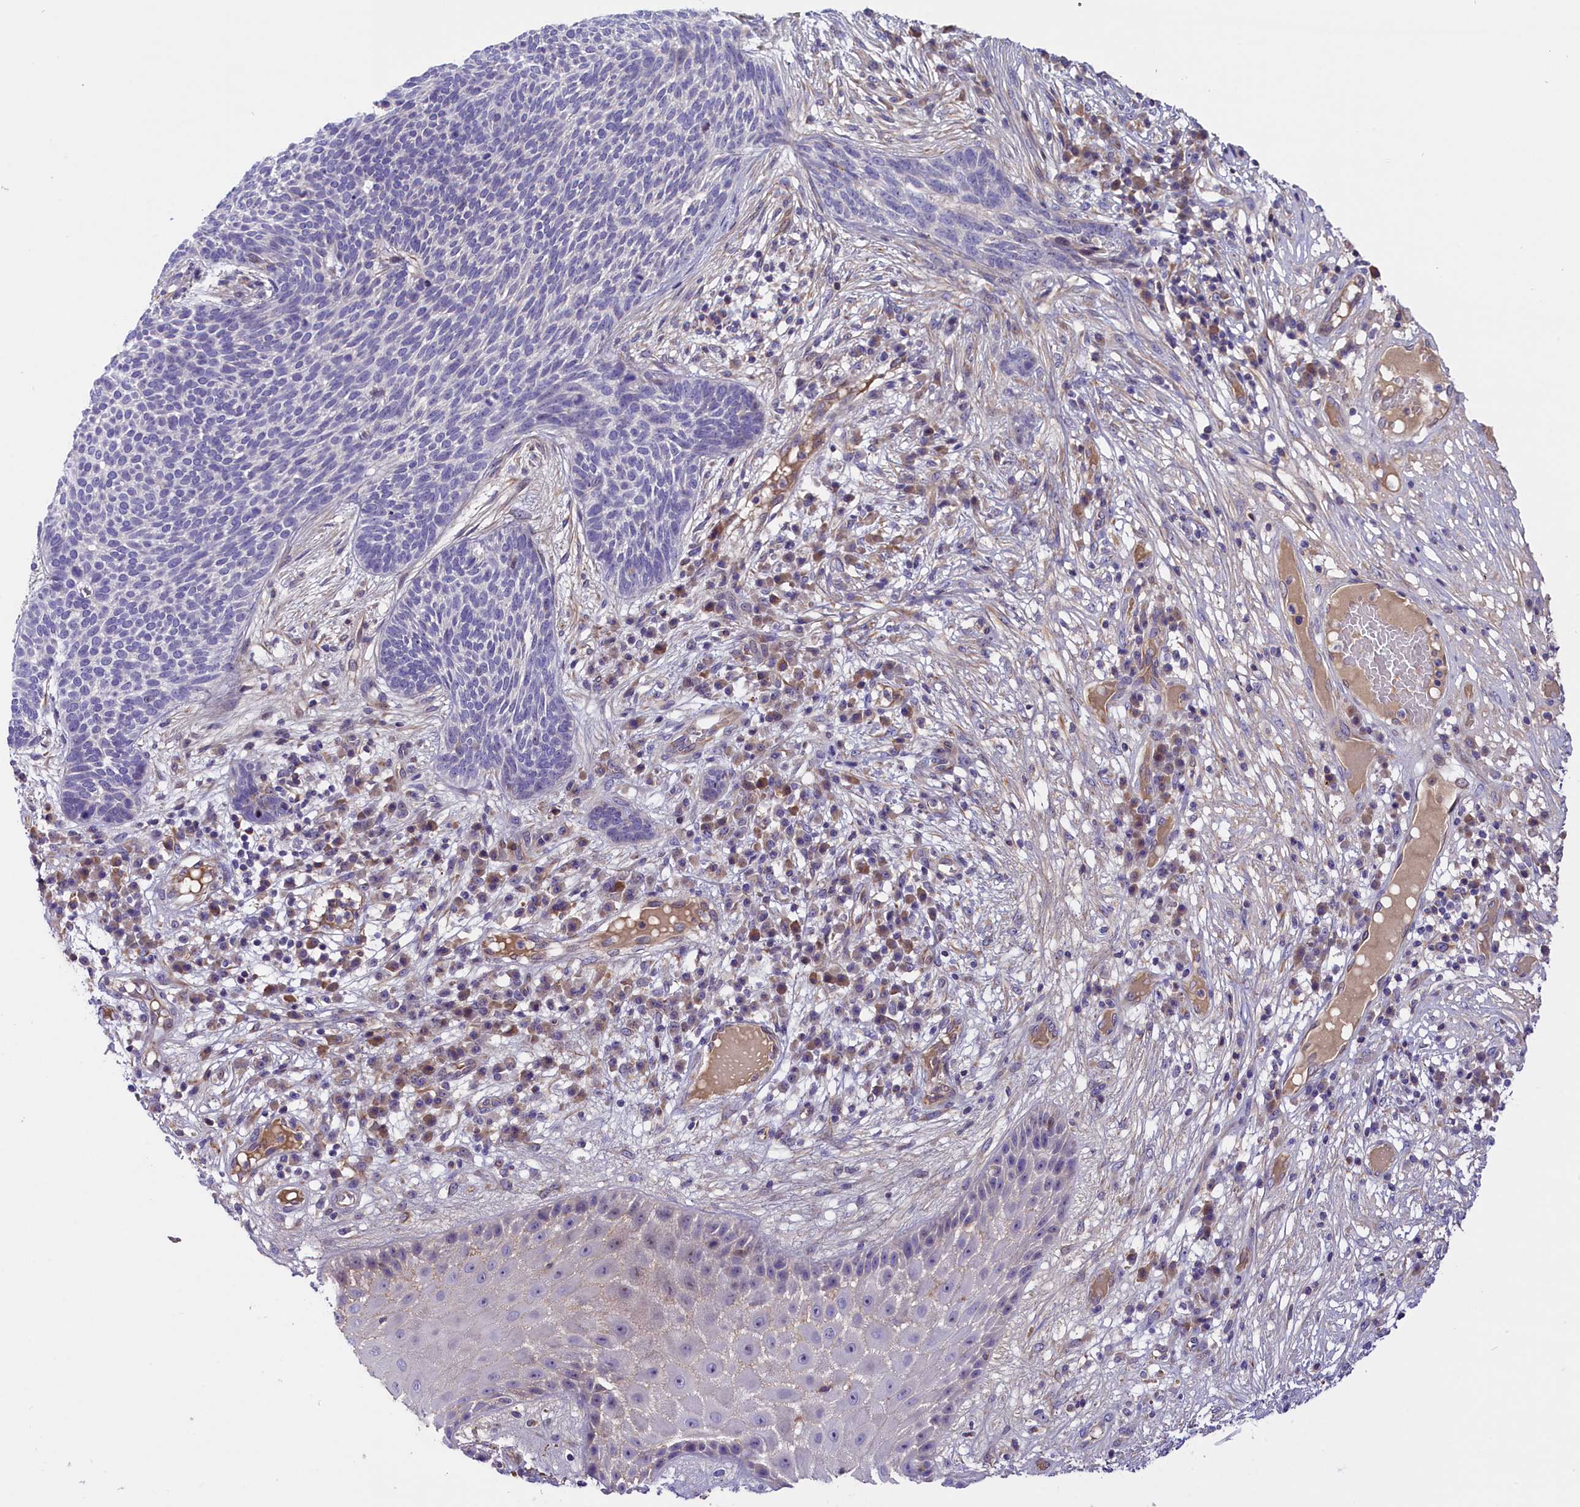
{"staining": {"intensity": "negative", "quantity": "none", "location": "none"}, "tissue": "skin cancer", "cell_type": "Tumor cells", "image_type": "cancer", "snomed": [{"axis": "morphology", "description": "Normal tissue, NOS"}, {"axis": "morphology", "description": "Basal cell carcinoma"}, {"axis": "topography", "description": "Skin"}], "caption": "An image of human basal cell carcinoma (skin) is negative for staining in tumor cells.", "gene": "CCDC32", "patient": {"sex": "male", "age": 64}}